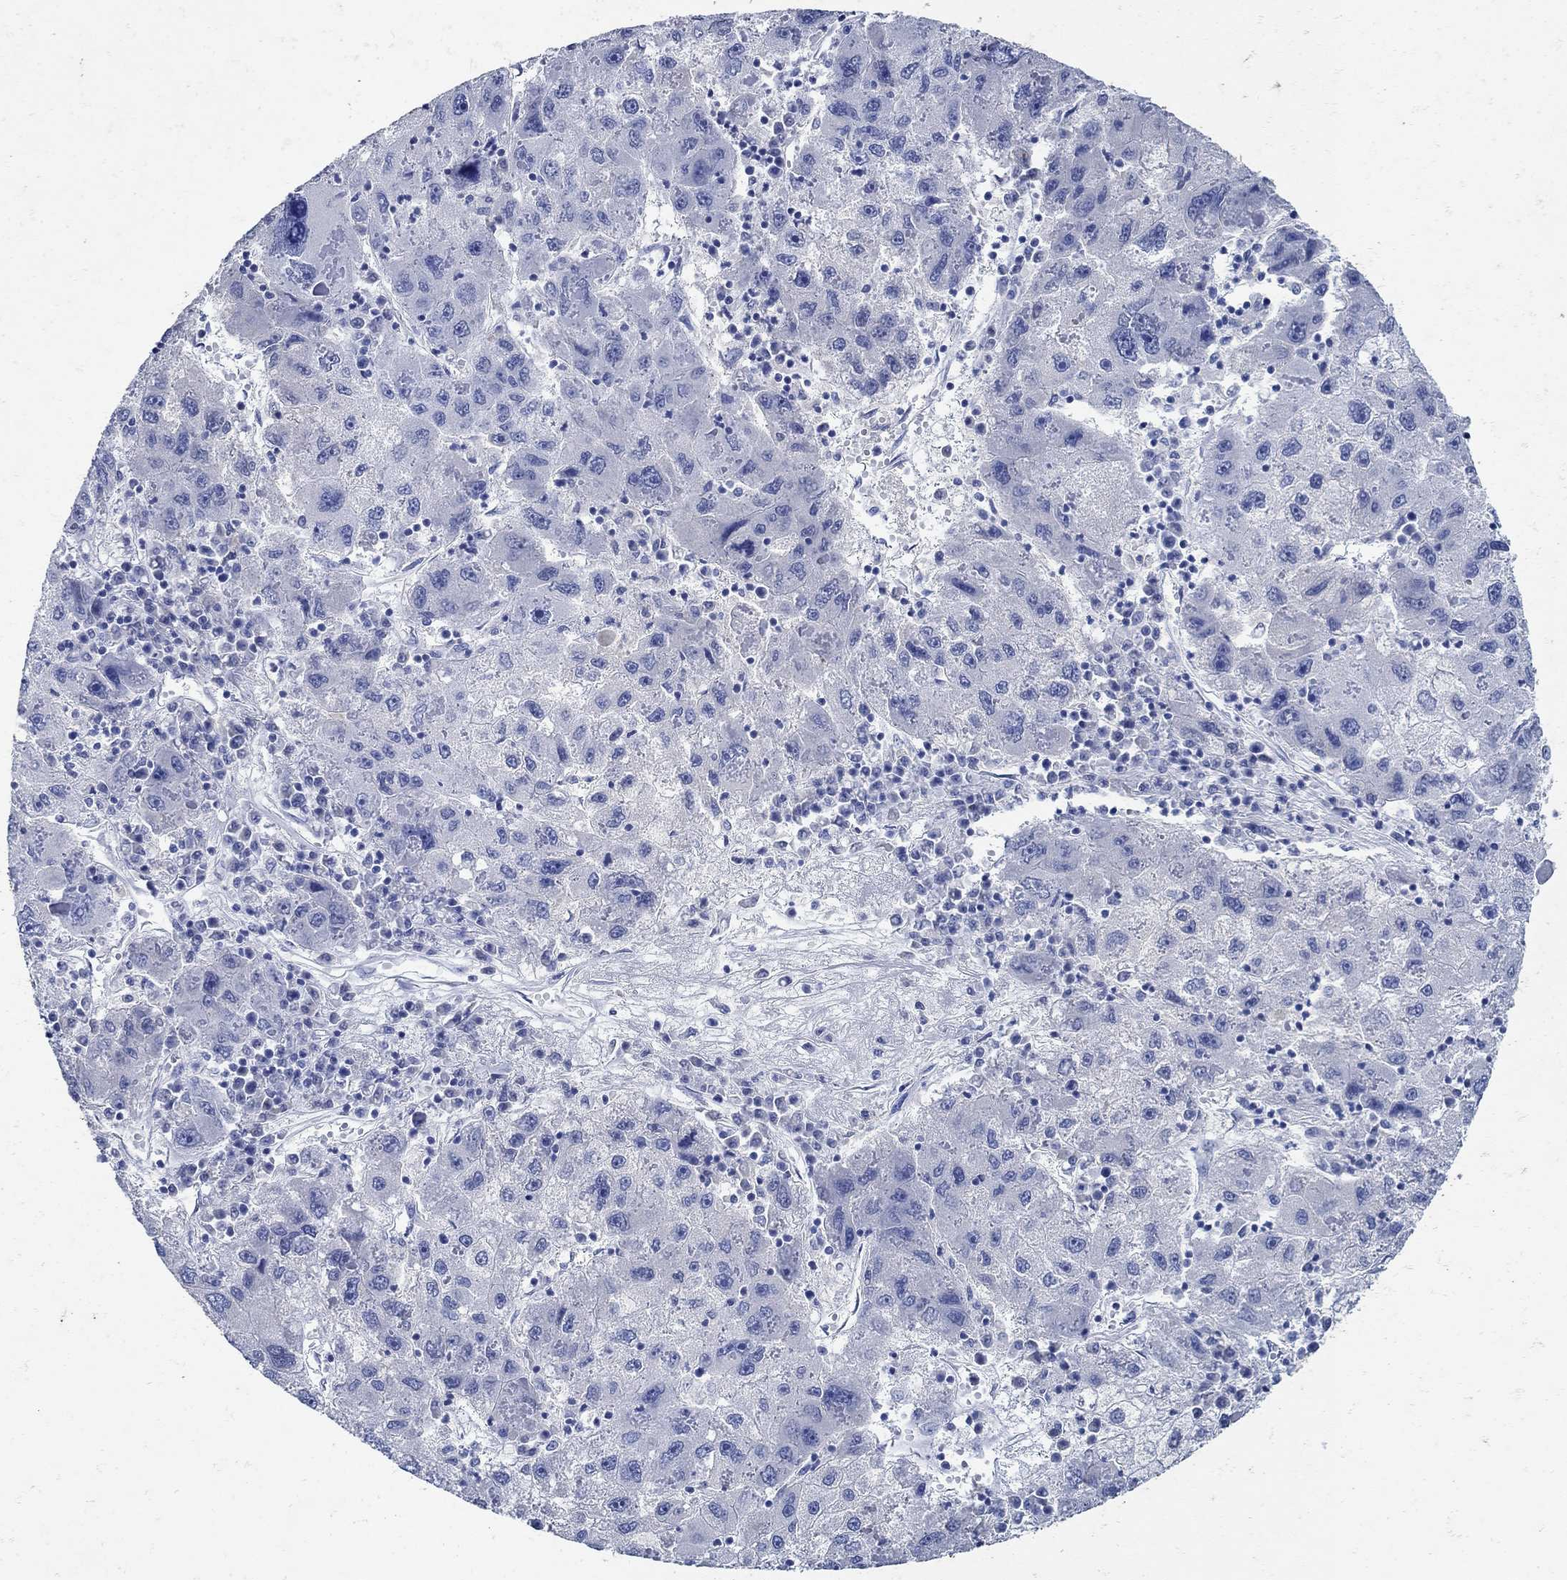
{"staining": {"intensity": "negative", "quantity": "none", "location": "none"}, "tissue": "liver cancer", "cell_type": "Tumor cells", "image_type": "cancer", "snomed": [{"axis": "morphology", "description": "Carcinoma, Hepatocellular, NOS"}, {"axis": "topography", "description": "Liver"}], "caption": "Hepatocellular carcinoma (liver) stained for a protein using immunohistochemistry demonstrates no expression tumor cells.", "gene": "NOS1", "patient": {"sex": "male", "age": 75}}